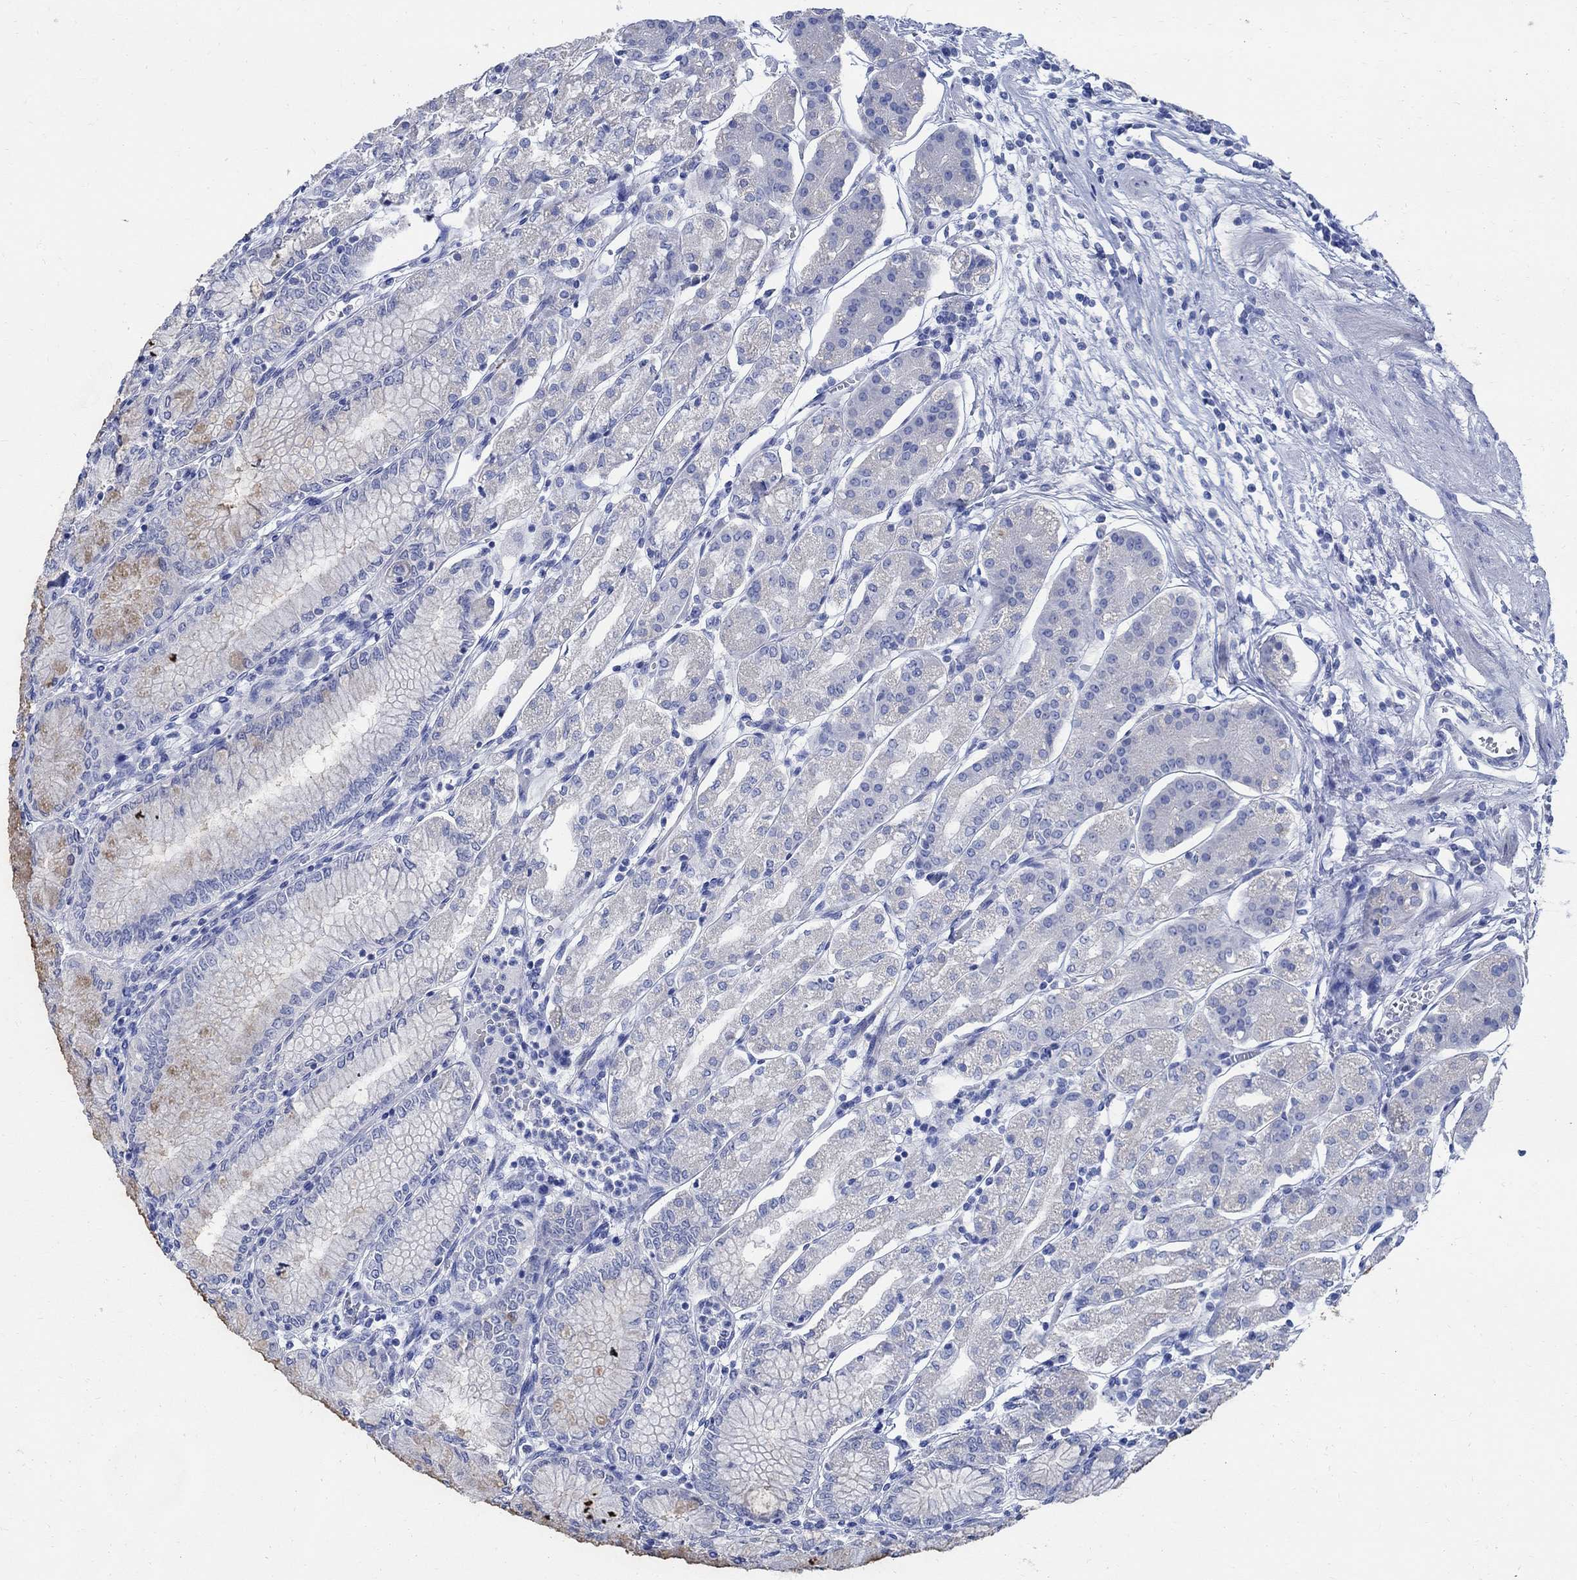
{"staining": {"intensity": "moderate", "quantity": "<25%", "location": "cytoplasmic/membranous"}, "tissue": "stomach", "cell_type": "Glandular cells", "image_type": "normal", "snomed": [{"axis": "morphology", "description": "Normal tissue, NOS"}, {"axis": "topography", "description": "Skeletal muscle"}, {"axis": "topography", "description": "Stomach"}], "caption": "DAB (3,3'-diaminobenzidine) immunohistochemical staining of normal stomach exhibits moderate cytoplasmic/membranous protein positivity in about <25% of glandular cells.", "gene": "CAMK2N1", "patient": {"sex": "female", "age": 57}}